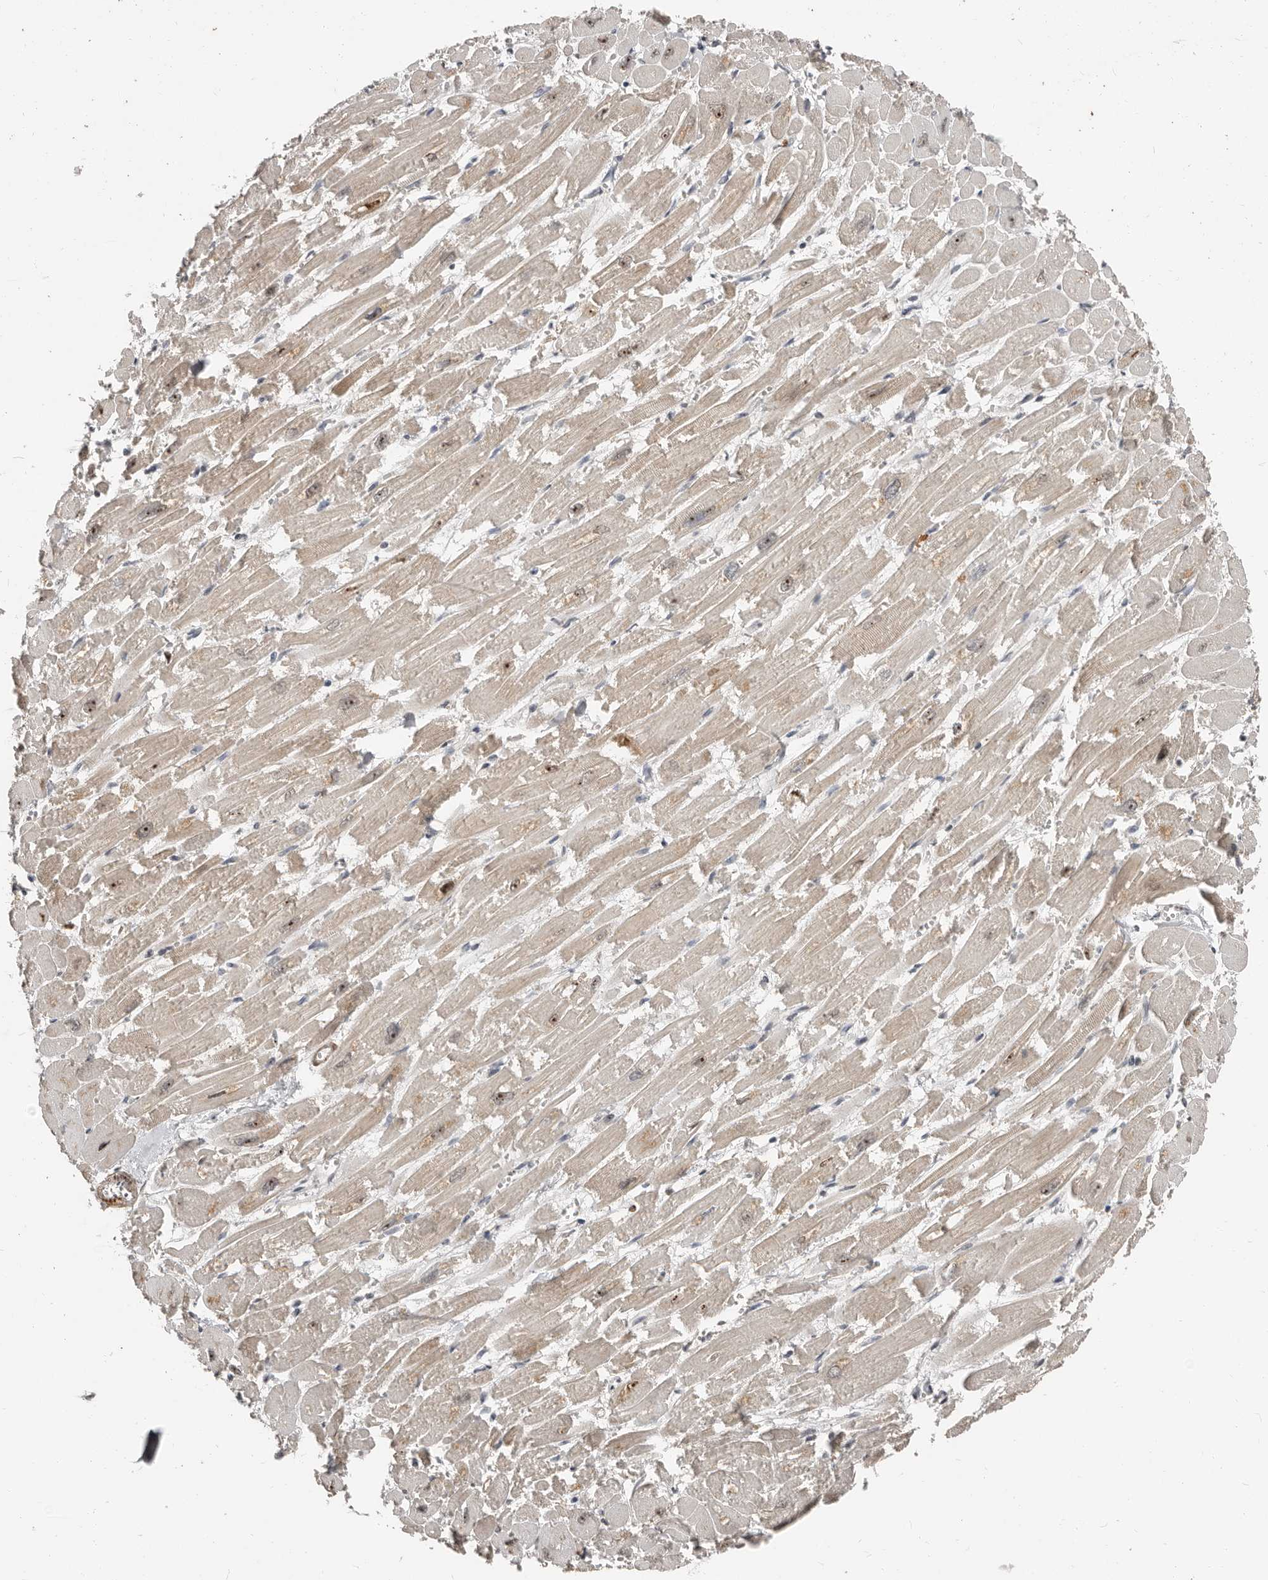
{"staining": {"intensity": "weak", "quantity": "25%-75%", "location": "cytoplasmic/membranous,nuclear"}, "tissue": "heart muscle", "cell_type": "Cardiomyocytes", "image_type": "normal", "snomed": [{"axis": "morphology", "description": "Normal tissue, NOS"}, {"axis": "topography", "description": "Heart"}], "caption": "Weak cytoplasmic/membranous,nuclear positivity for a protein is appreciated in about 25%-75% of cardiomyocytes of normal heart muscle using IHC.", "gene": "APOL6", "patient": {"sex": "male", "age": 54}}